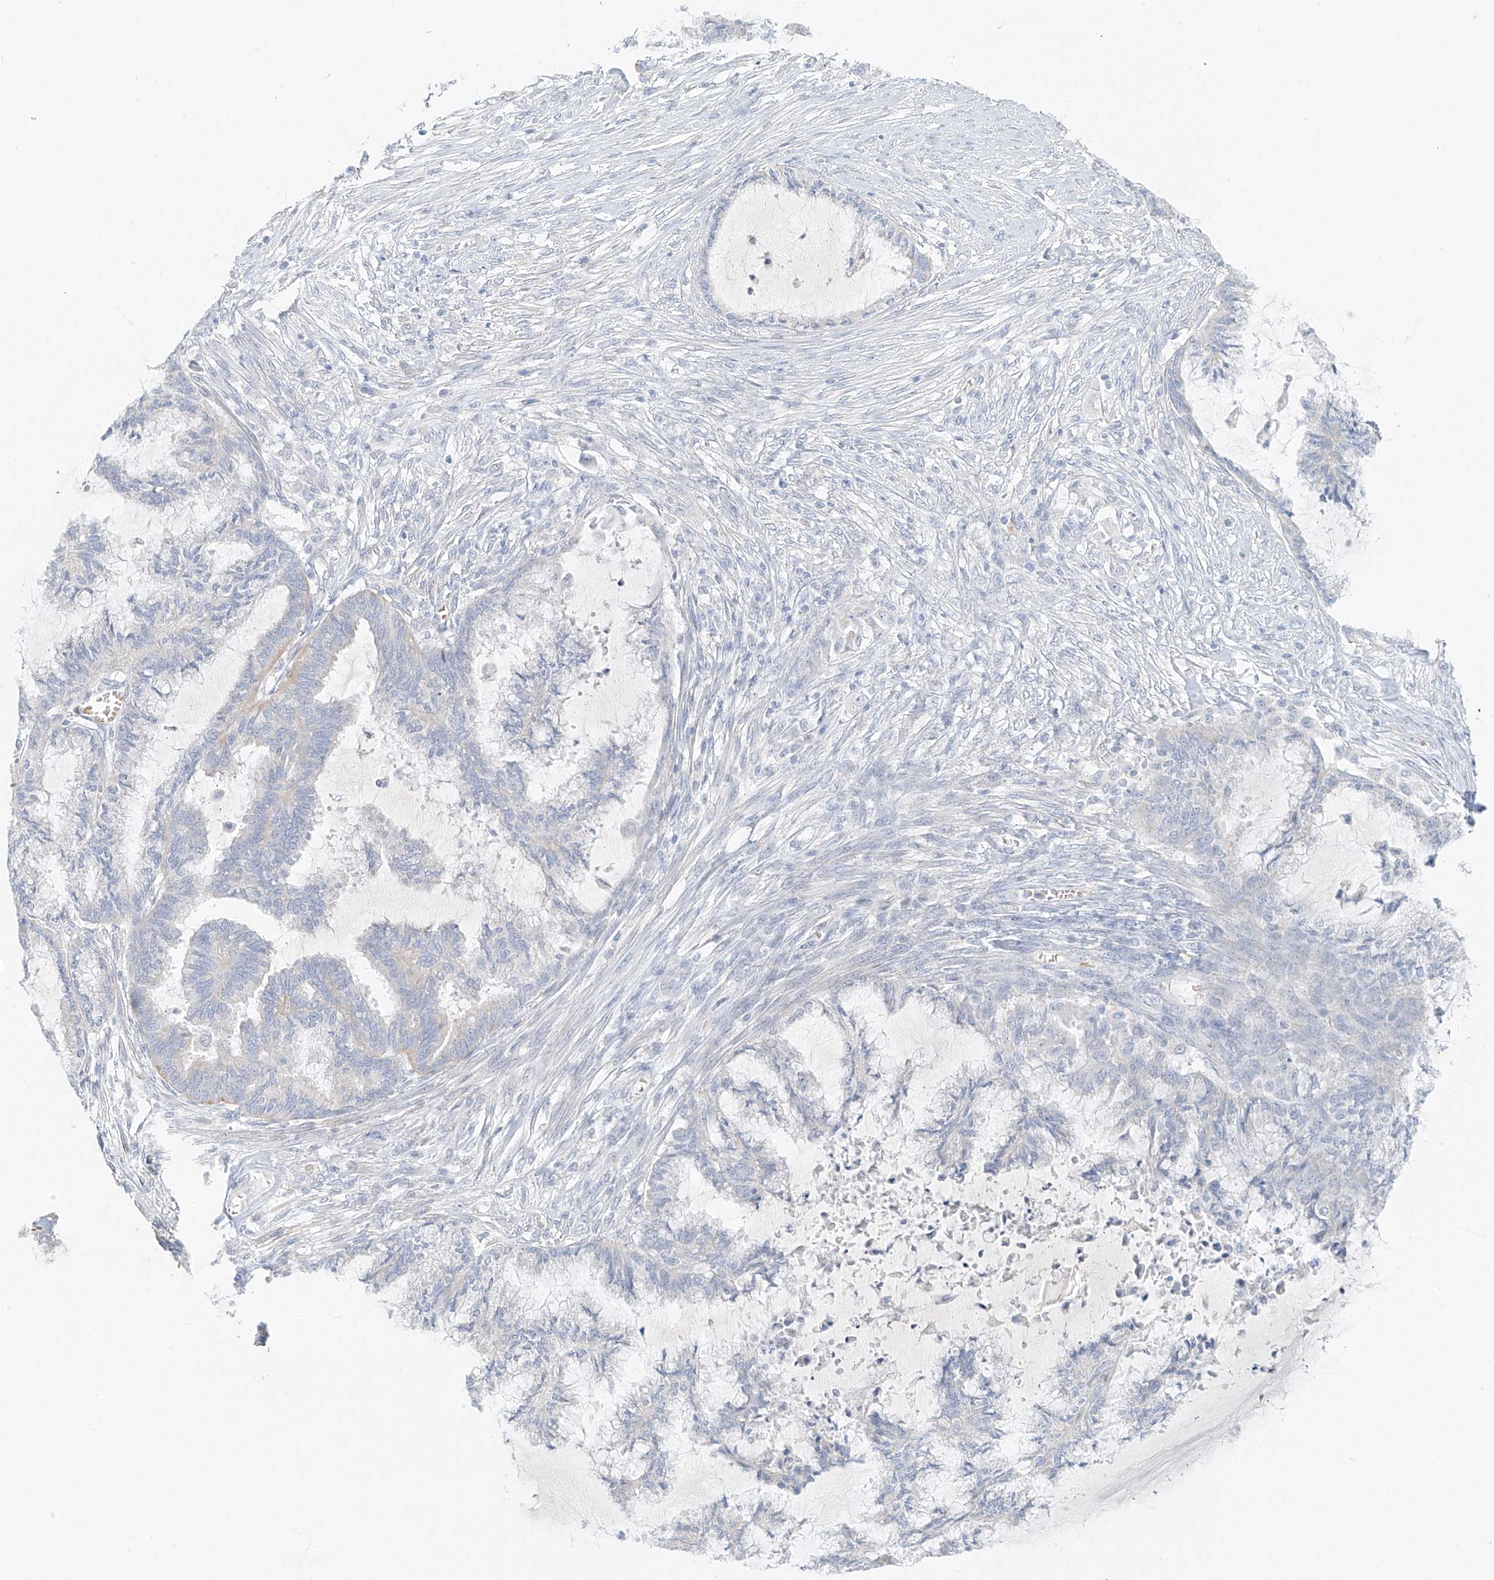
{"staining": {"intensity": "negative", "quantity": "none", "location": "none"}, "tissue": "endometrial cancer", "cell_type": "Tumor cells", "image_type": "cancer", "snomed": [{"axis": "morphology", "description": "Adenocarcinoma, NOS"}, {"axis": "topography", "description": "Endometrium"}], "caption": "DAB immunohistochemical staining of endometrial cancer shows no significant expression in tumor cells. (Immunohistochemistry (ihc), brightfield microscopy, high magnification).", "gene": "PGC", "patient": {"sex": "female", "age": 86}}